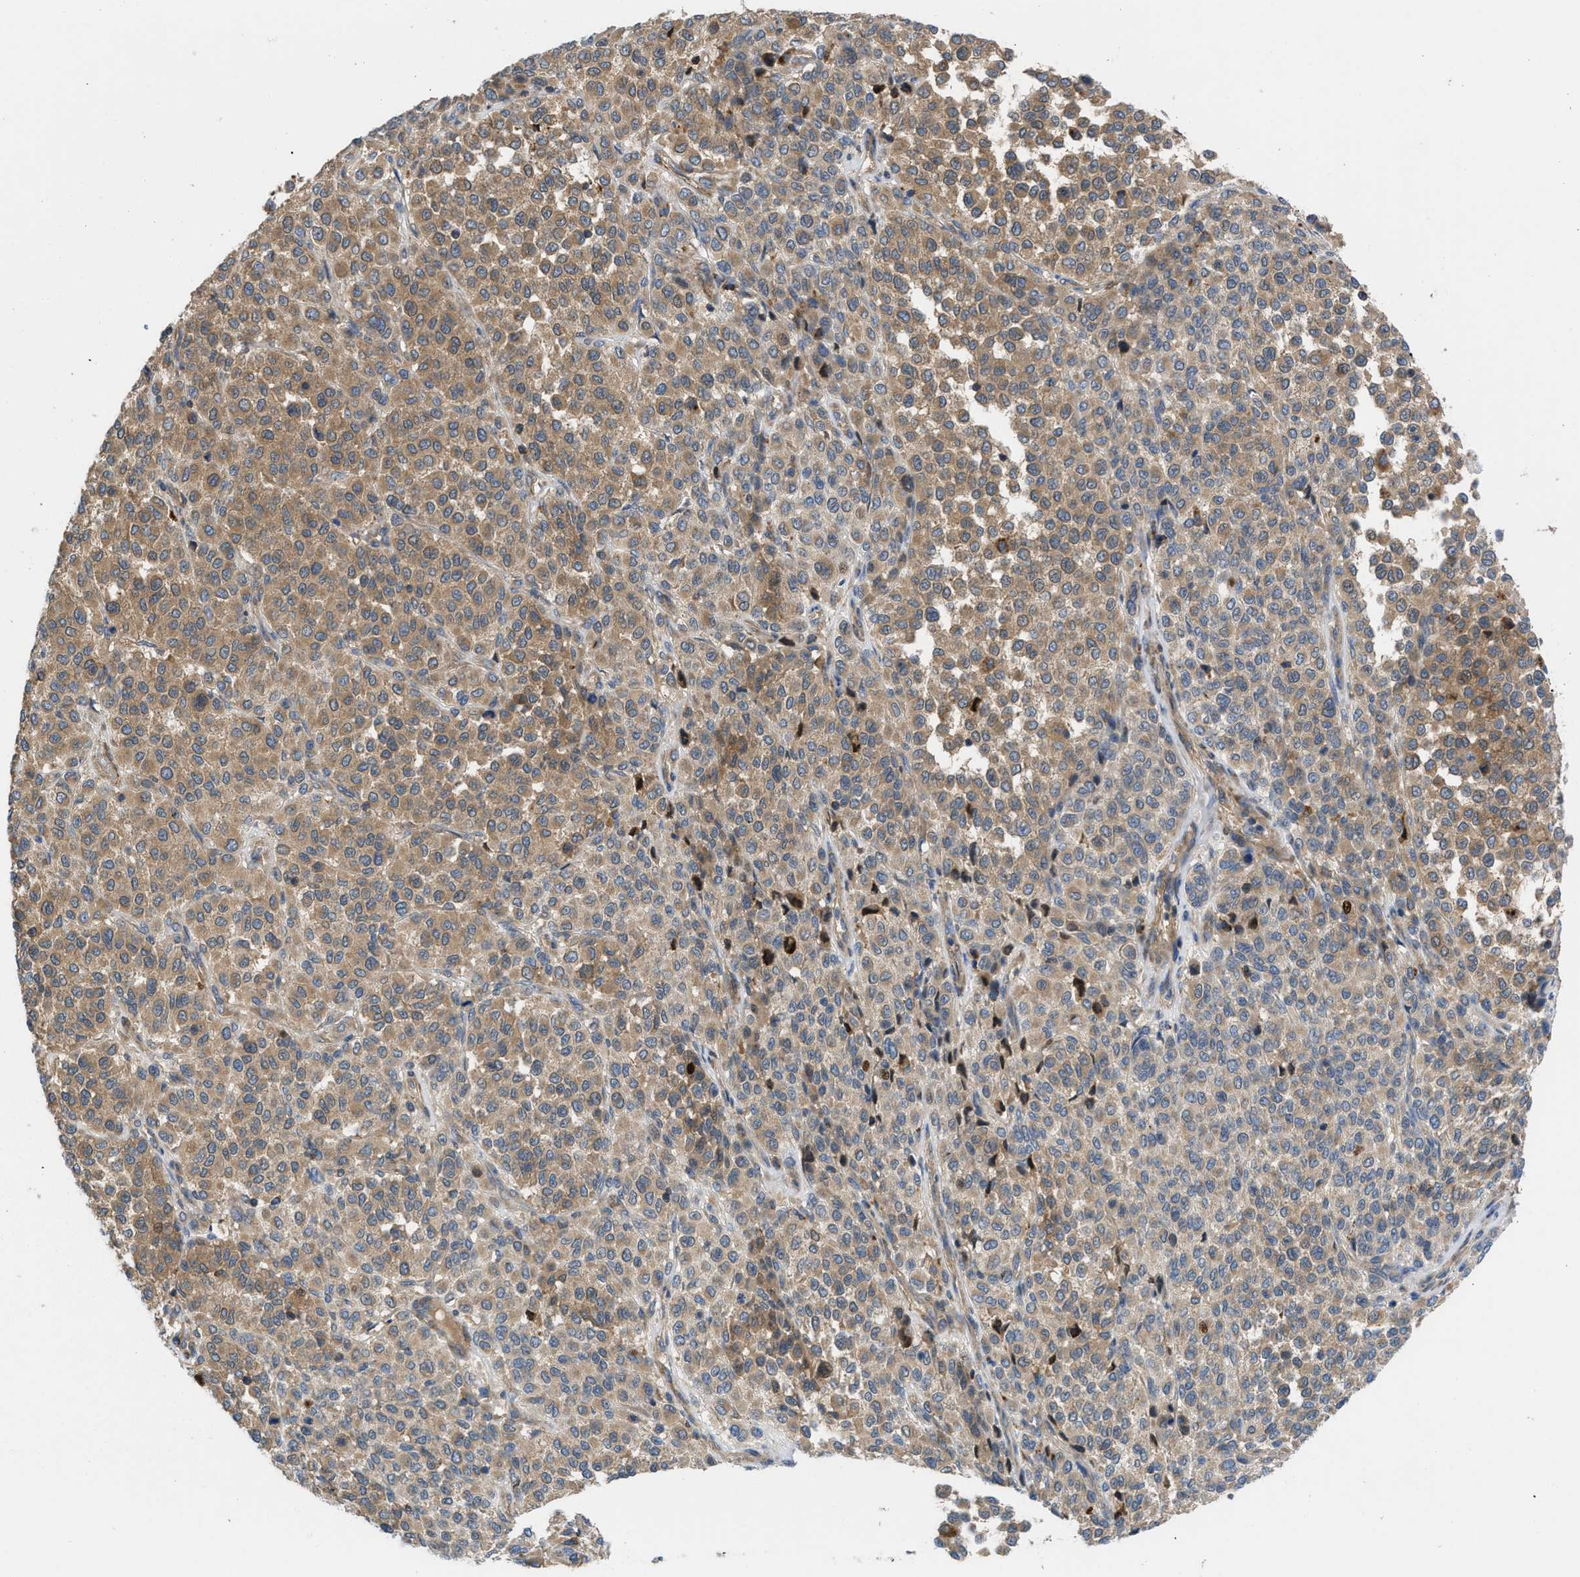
{"staining": {"intensity": "moderate", "quantity": ">75%", "location": "cytoplasmic/membranous"}, "tissue": "melanoma", "cell_type": "Tumor cells", "image_type": "cancer", "snomed": [{"axis": "morphology", "description": "Malignant melanoma, Metastatic site"}, {"axis": "topography", "description": "Pancreas"}], "caption": "DAB immunohistochemical staining of melanoma shows moderate cytoplasmic/membranous protein expression in approximately >75% of tumor cells. Using DAB (3,3'-diaminobenzidine) (brown) and hematoxylin (blue) stains, captured at high magnification using brightfield microscopy.", "gene": "CHKB", "patient": {"sex": "female", "age": 30}}